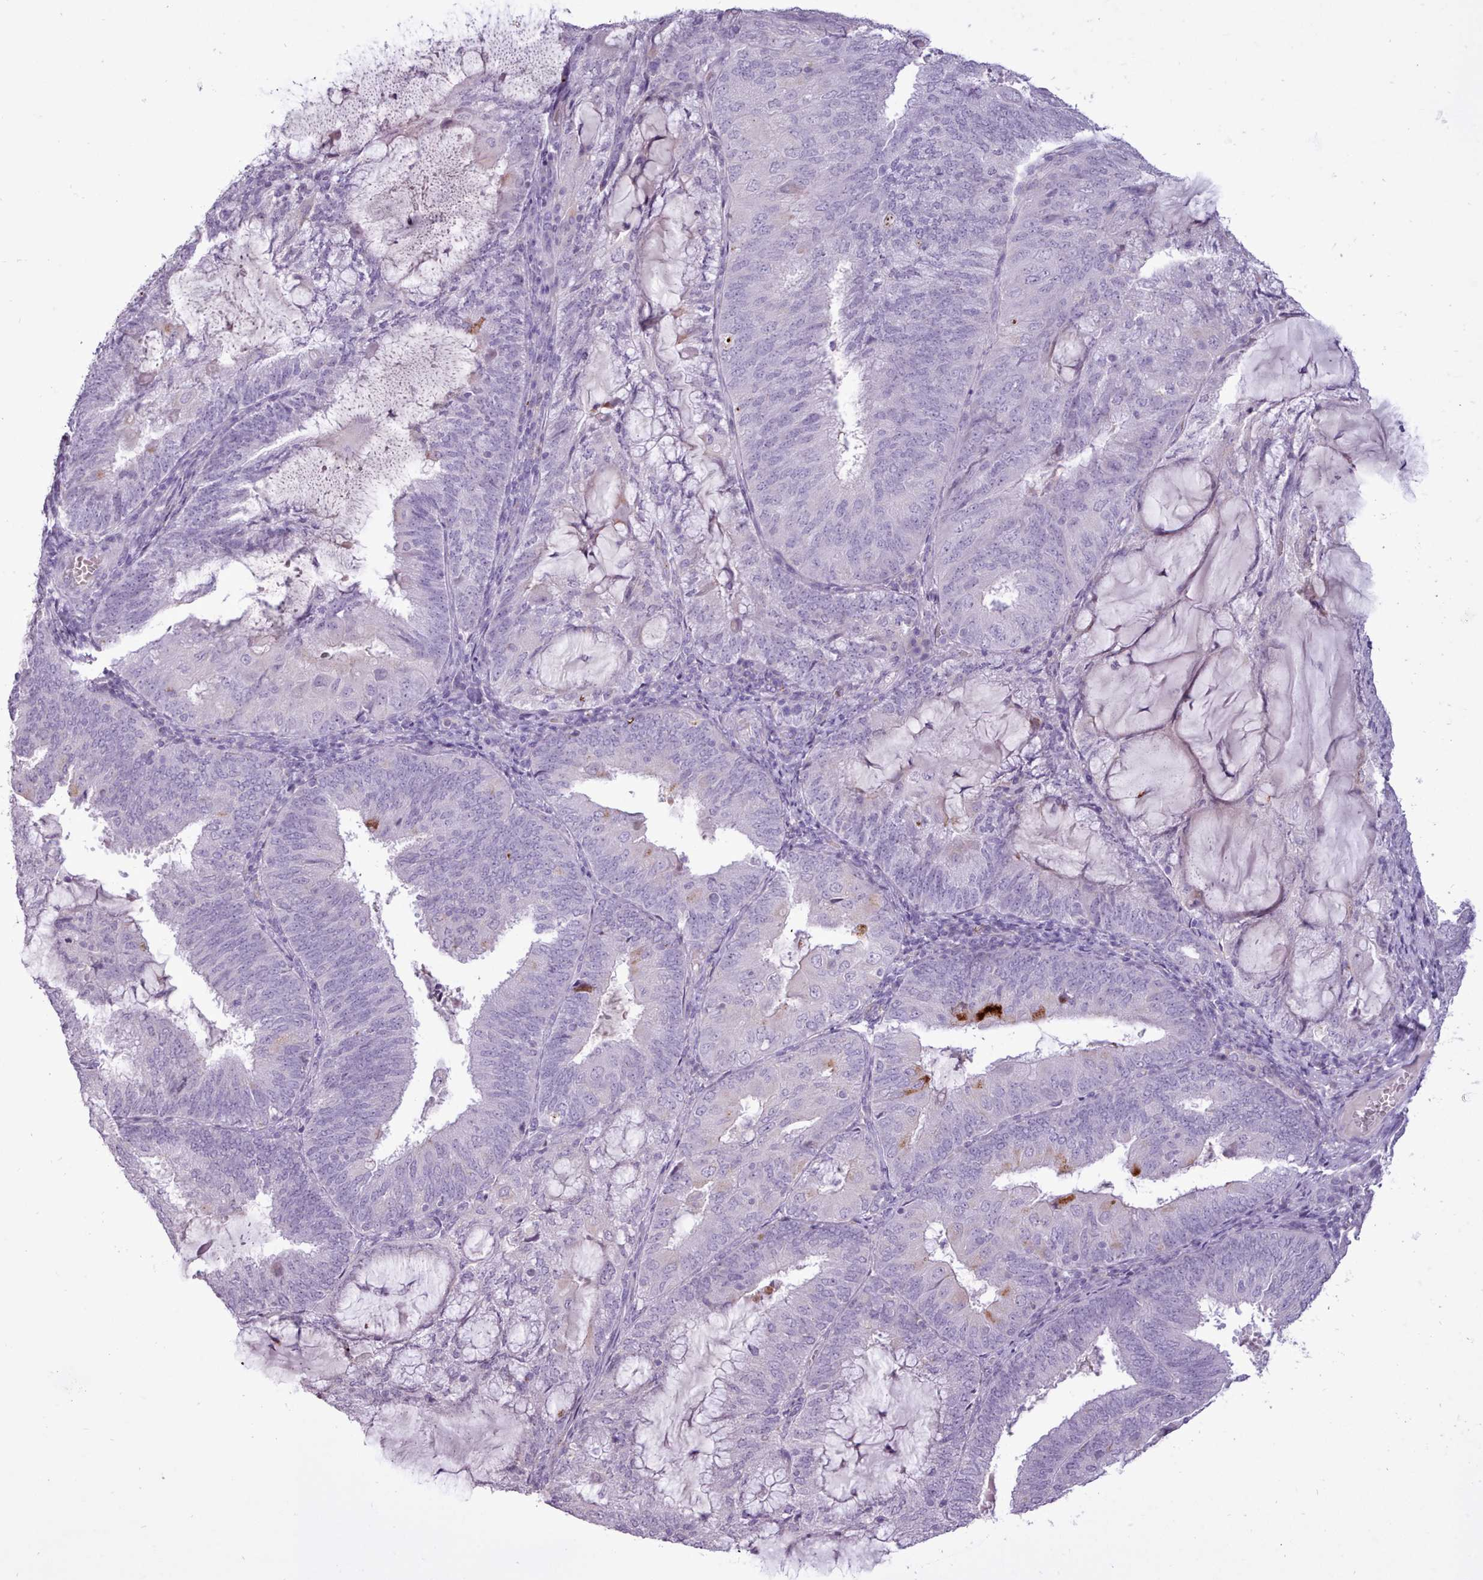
{"staining": {"intensity": "negative", "quantity": "none", "location": "none"}, "tissue": "endometrial cancer", "cell_type": "Tumor cells", "image_type": "cancer", "snomed": [{"axis": "morphology", "description": "Adenocarcinoma, NOS"}, {"axis": "topography", "description": "Endometrium"}], "caption": "Endometrial cancer was stained to show a protein in brown. There is no significant expression in tumor cells. (DAB (3,3'-diaminobenzidine) immunohistochemistry with hematoxylin counter stain).", "gene": "ATRAID", "patient": {"sex": "female", "age": 81}}